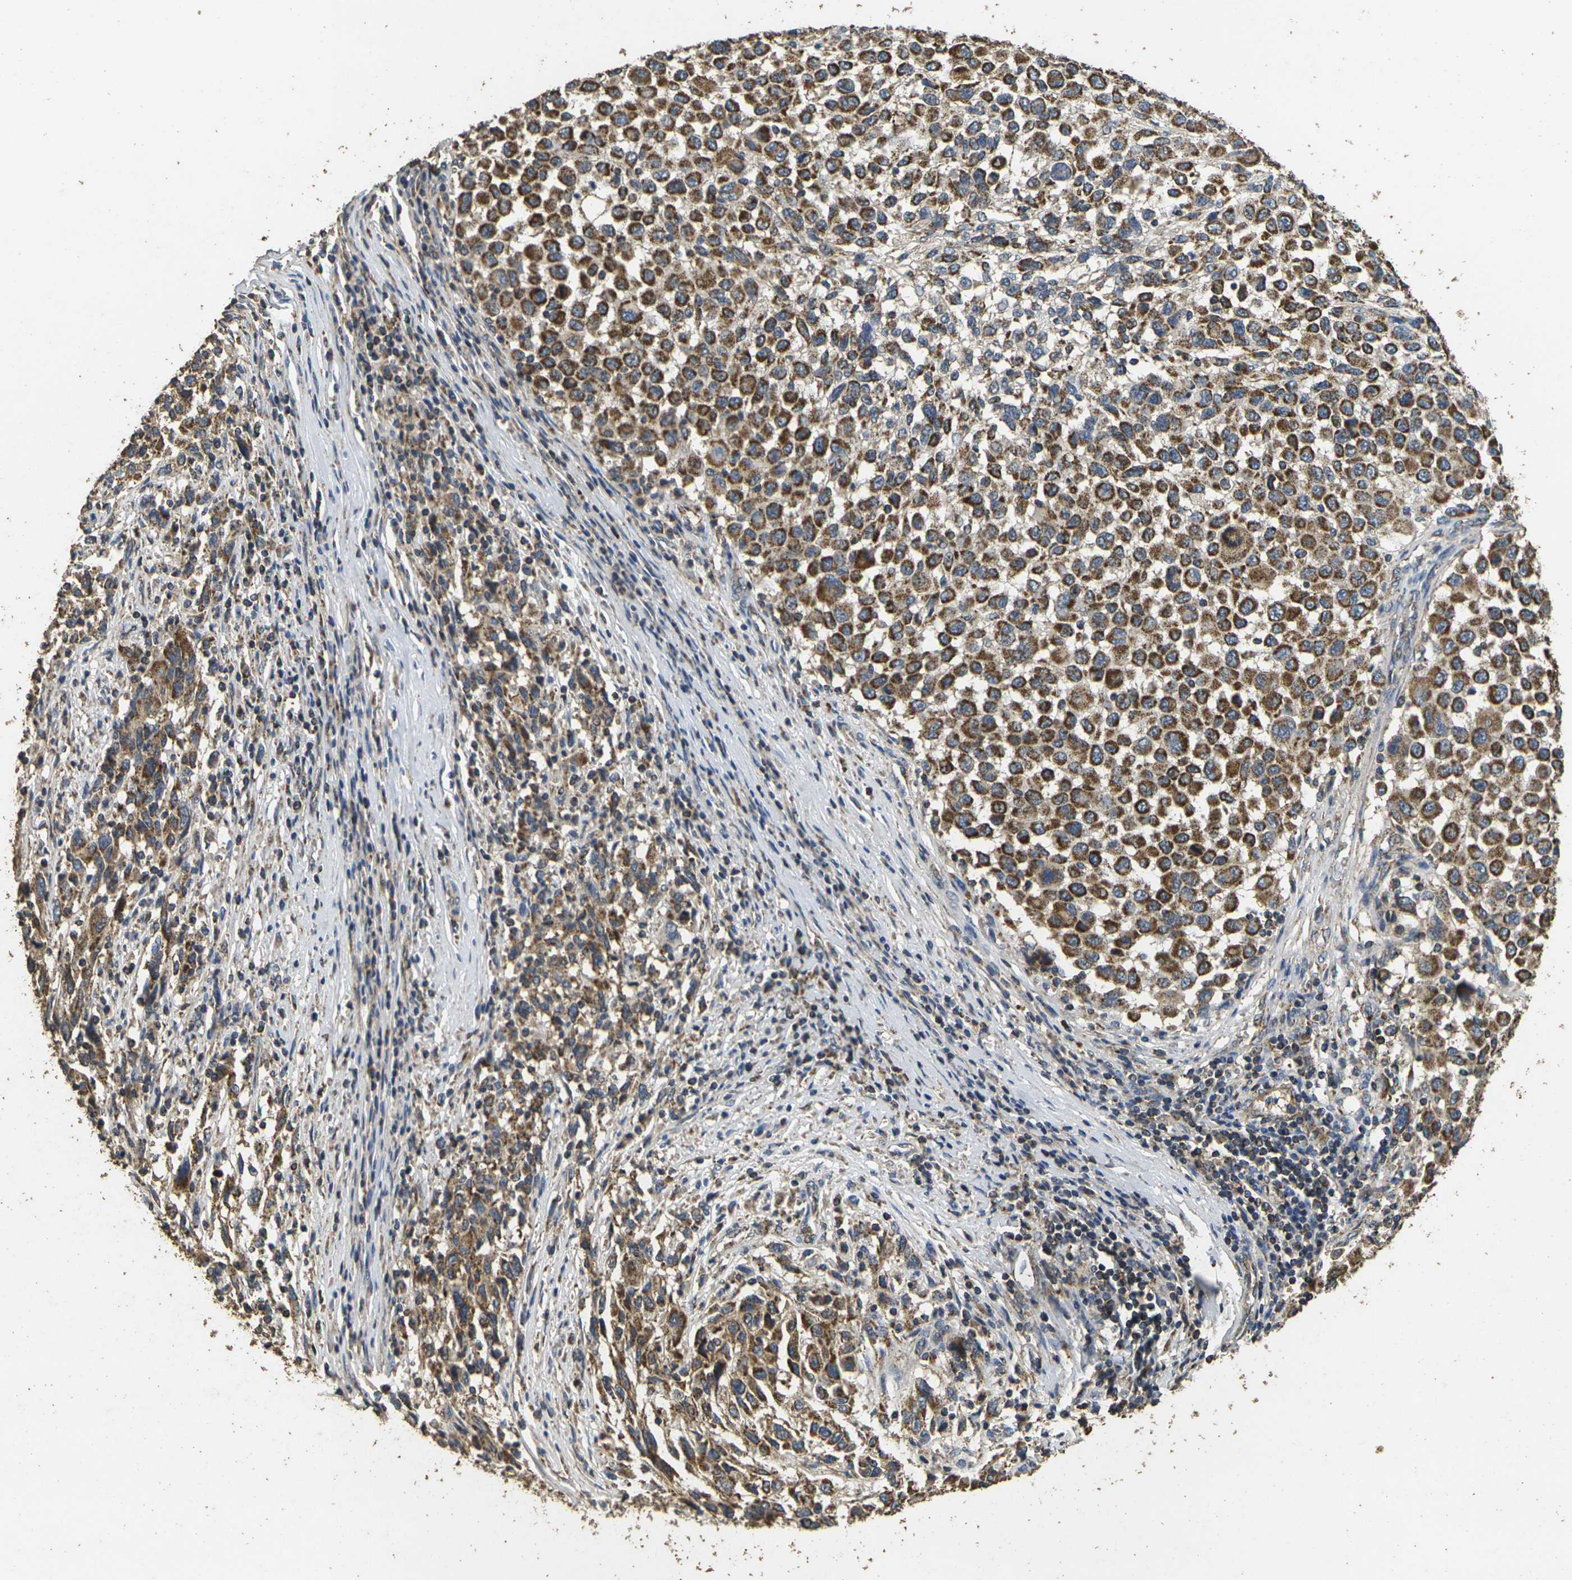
{"staining": {"intensity": "moderate", "quantity": ">75%", "location": "cytoplasmic/membranous"}, "tissue": "melanoma", "cell_type": "Tumor cells", "image_type": "cancer", "snomed": [{"axis": "morphology", "description": "Malignant melanoma, Metastatic site"}, {"axis": "topography", "description": "Lymph node"}], "caption": "This micrograph displays immunohistochemistry (IHC) staining of human melanoma, with medium moderate cytoplasmic/membranous staining in approximately >75% of tumor cells.", "gene": "MAPK11", "patient": {"sex": "male", "age": 61}}